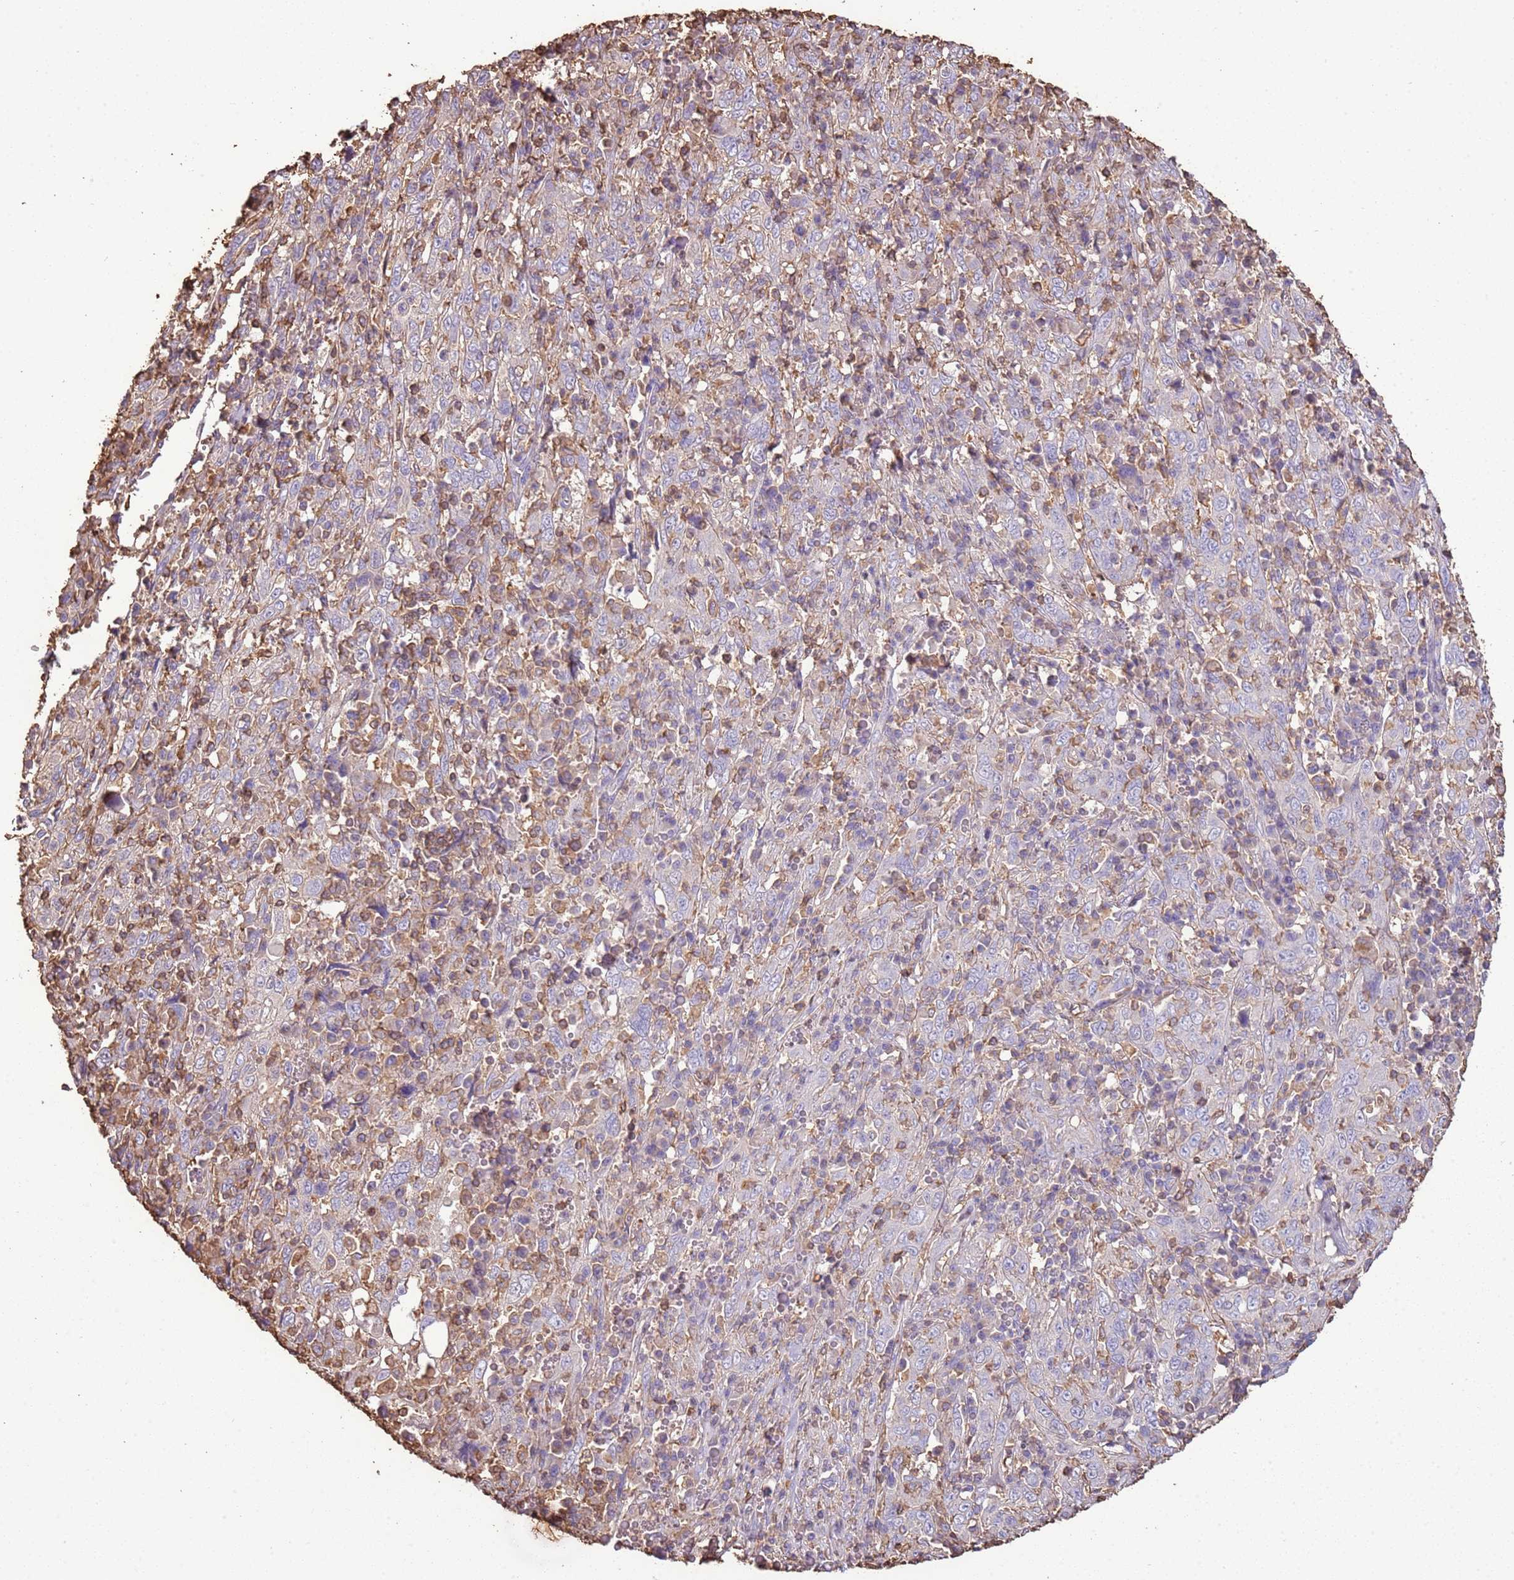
{"staining": {"intensity": "negative", "quantity": "none", "location": "none"}, "tissue": "cervical cancer", "cell_type": "Tumor cells", "image_type": "cancer", "snomed": [{"axis": "morphology", "description": "Squamous cell carcinoma, NOS"}, {"axis": "topography", "description": "Cervix"}], "caption": "A histopathology image of cervical squamous cell carcinoma stained for a protein reveals no brown staining in tumor cells.", "gene": "ARL10", "patient": {"sex": "female", "age": 46}}